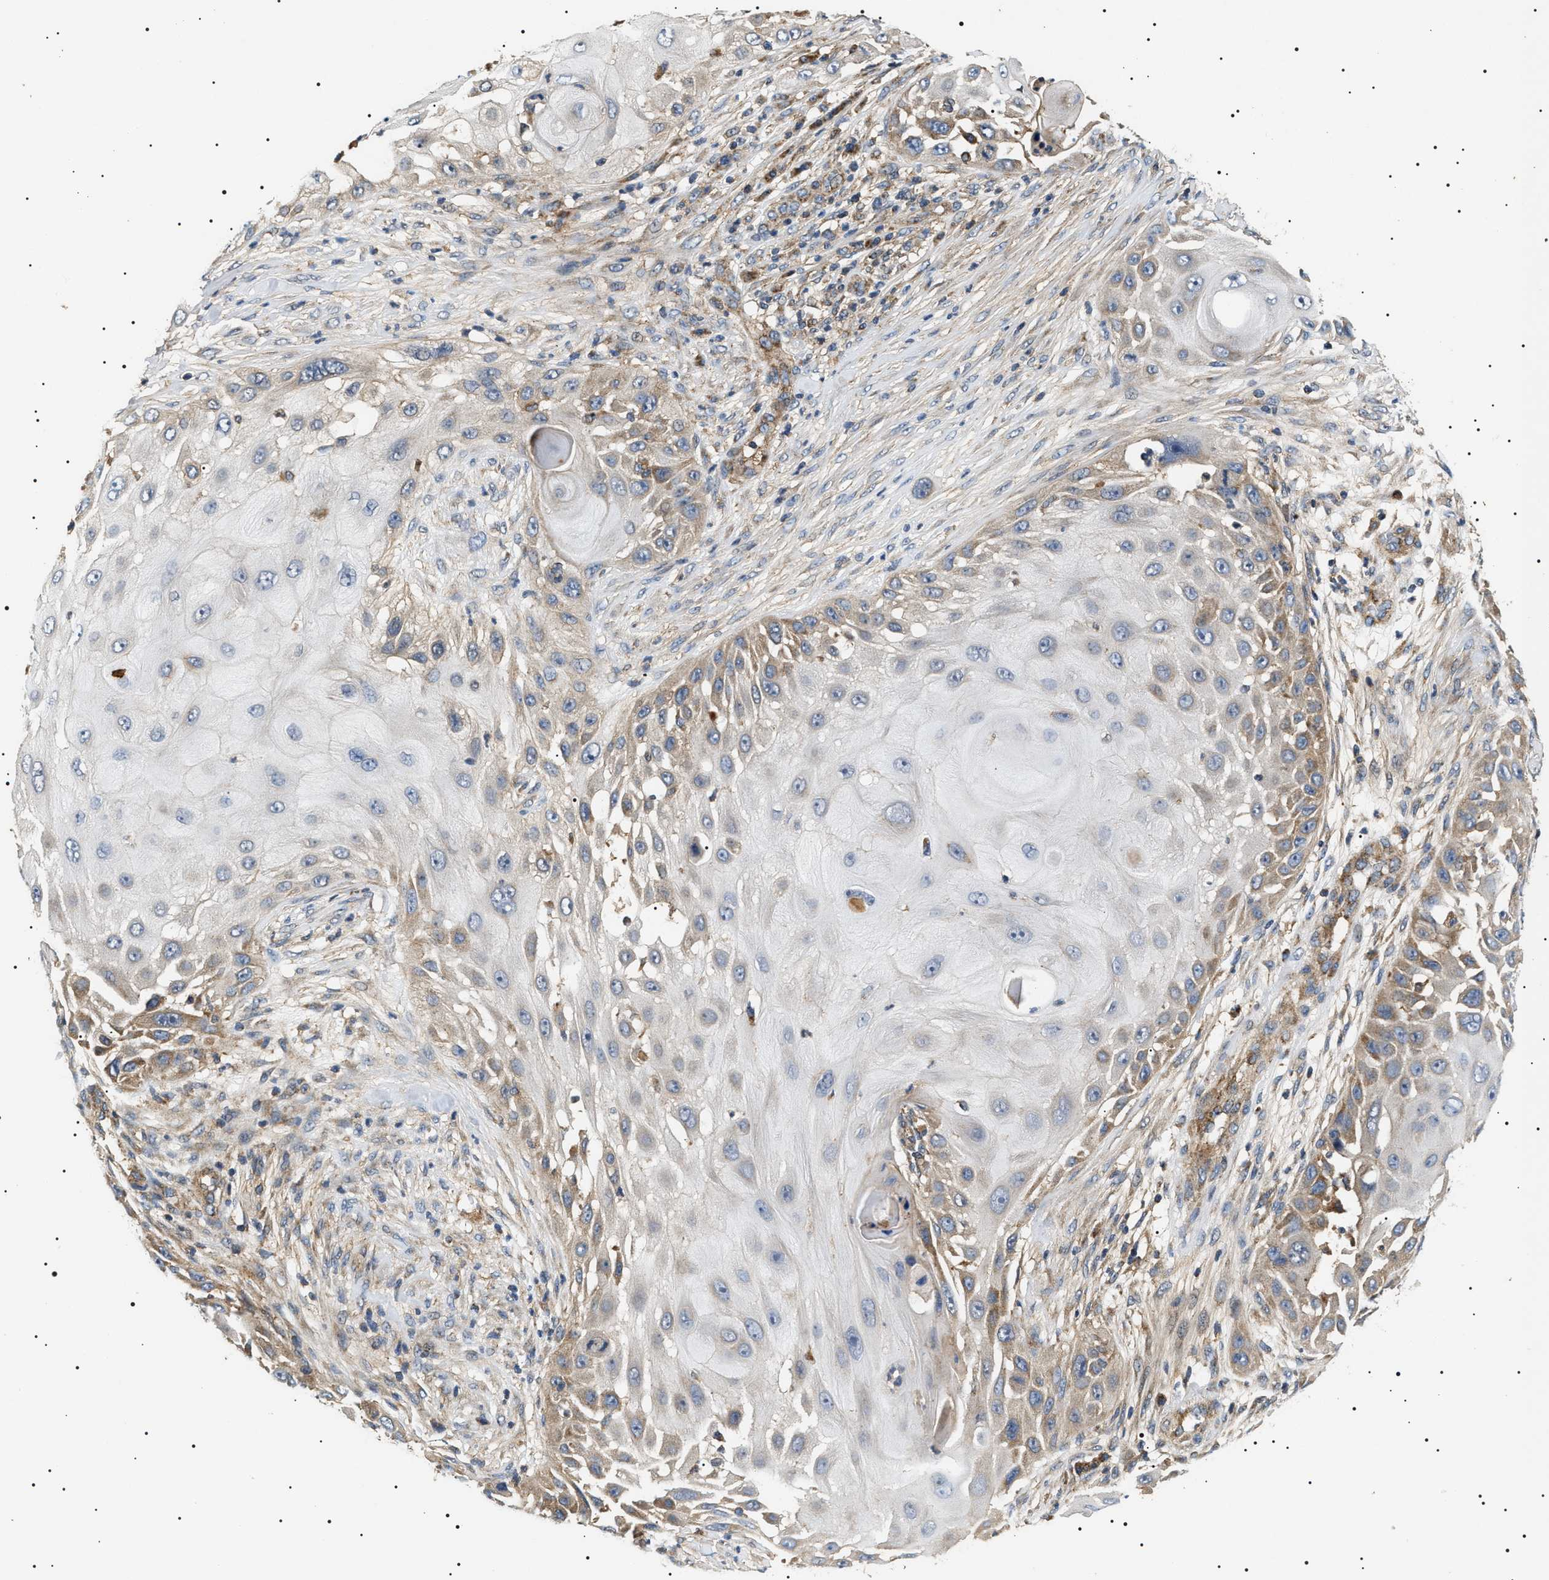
{"staining": {"intensity": "moderate", "quantity": "<25%", "location": "cytoplasmic/membranous"}, "tissue": "skin cancer", "cell_type": "Tumor cells", "image_type": "cancer", "snomed": [{"axis": "morphology", "description": "Squamous cell carcinoma, NOS"}, {"axis": "topography", "description": "Skin"}], "caption": "Immunohistochemistry (DAB (3,3'-diaminobenzidine)) staining of skin cancer exhibits moderate cytoplasmic/membranous protein positivity in about <25% of tumor cells.", "gene": "OXSM", "patient": {"sex": "female", "age": 44}}